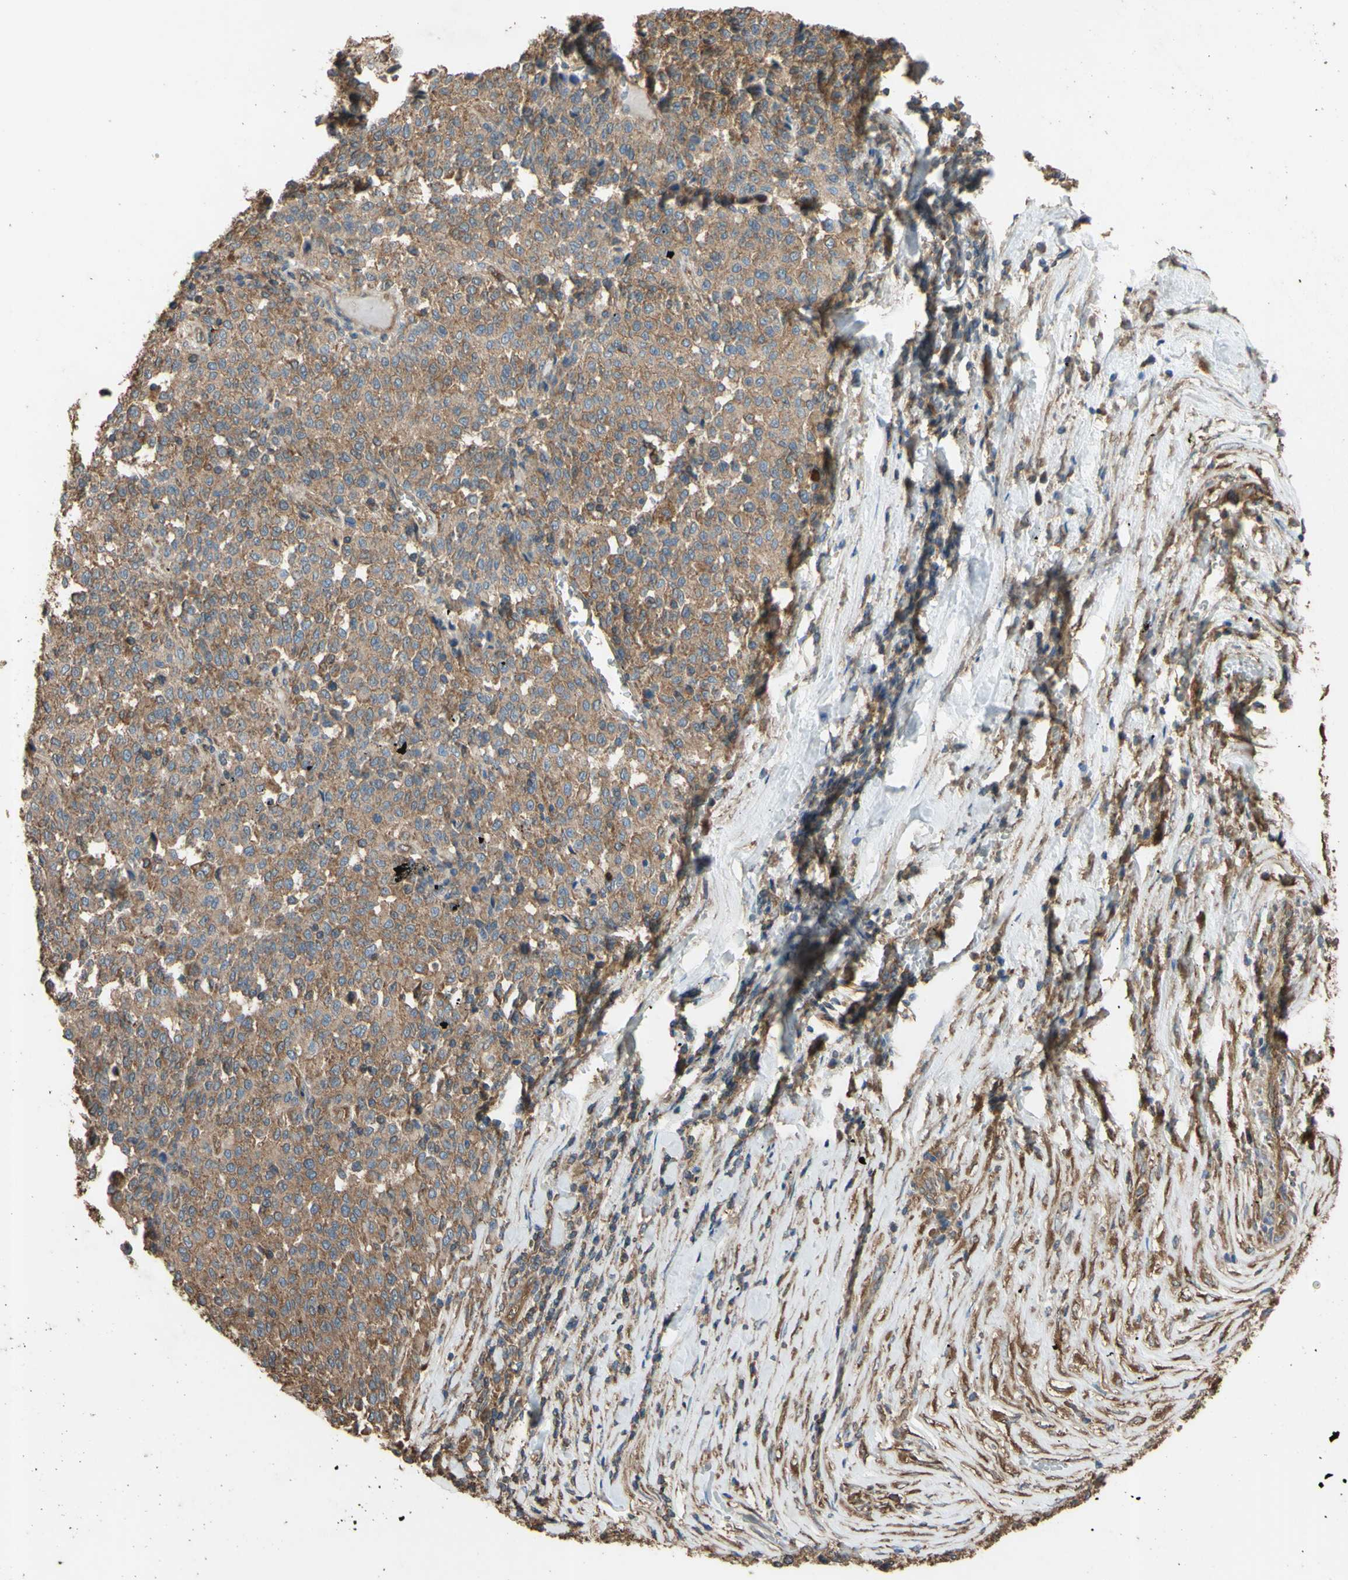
{"staining": {"intensity": "moderate", "quantity": ">75%", "location": "cytoplasmic/membranous"}, "tissue": "melanoma", "cell_type": "Tumor cells", "image_type": "cancer", "snomed": [{"axis": "morphology", "description": "Malignant melanoma, Metastatic site"}, {"axis": "topography", "description": "Pancreas"}], "caption": "DAB immunohistochemical staining of malignant melanoma (metastatic site) exhibits moderate cytoplasmic/membranous protein expression in approximately >75% of tumor cells.", "gene": "CTTN", "patient": {"sex": "female", "age": 30}}